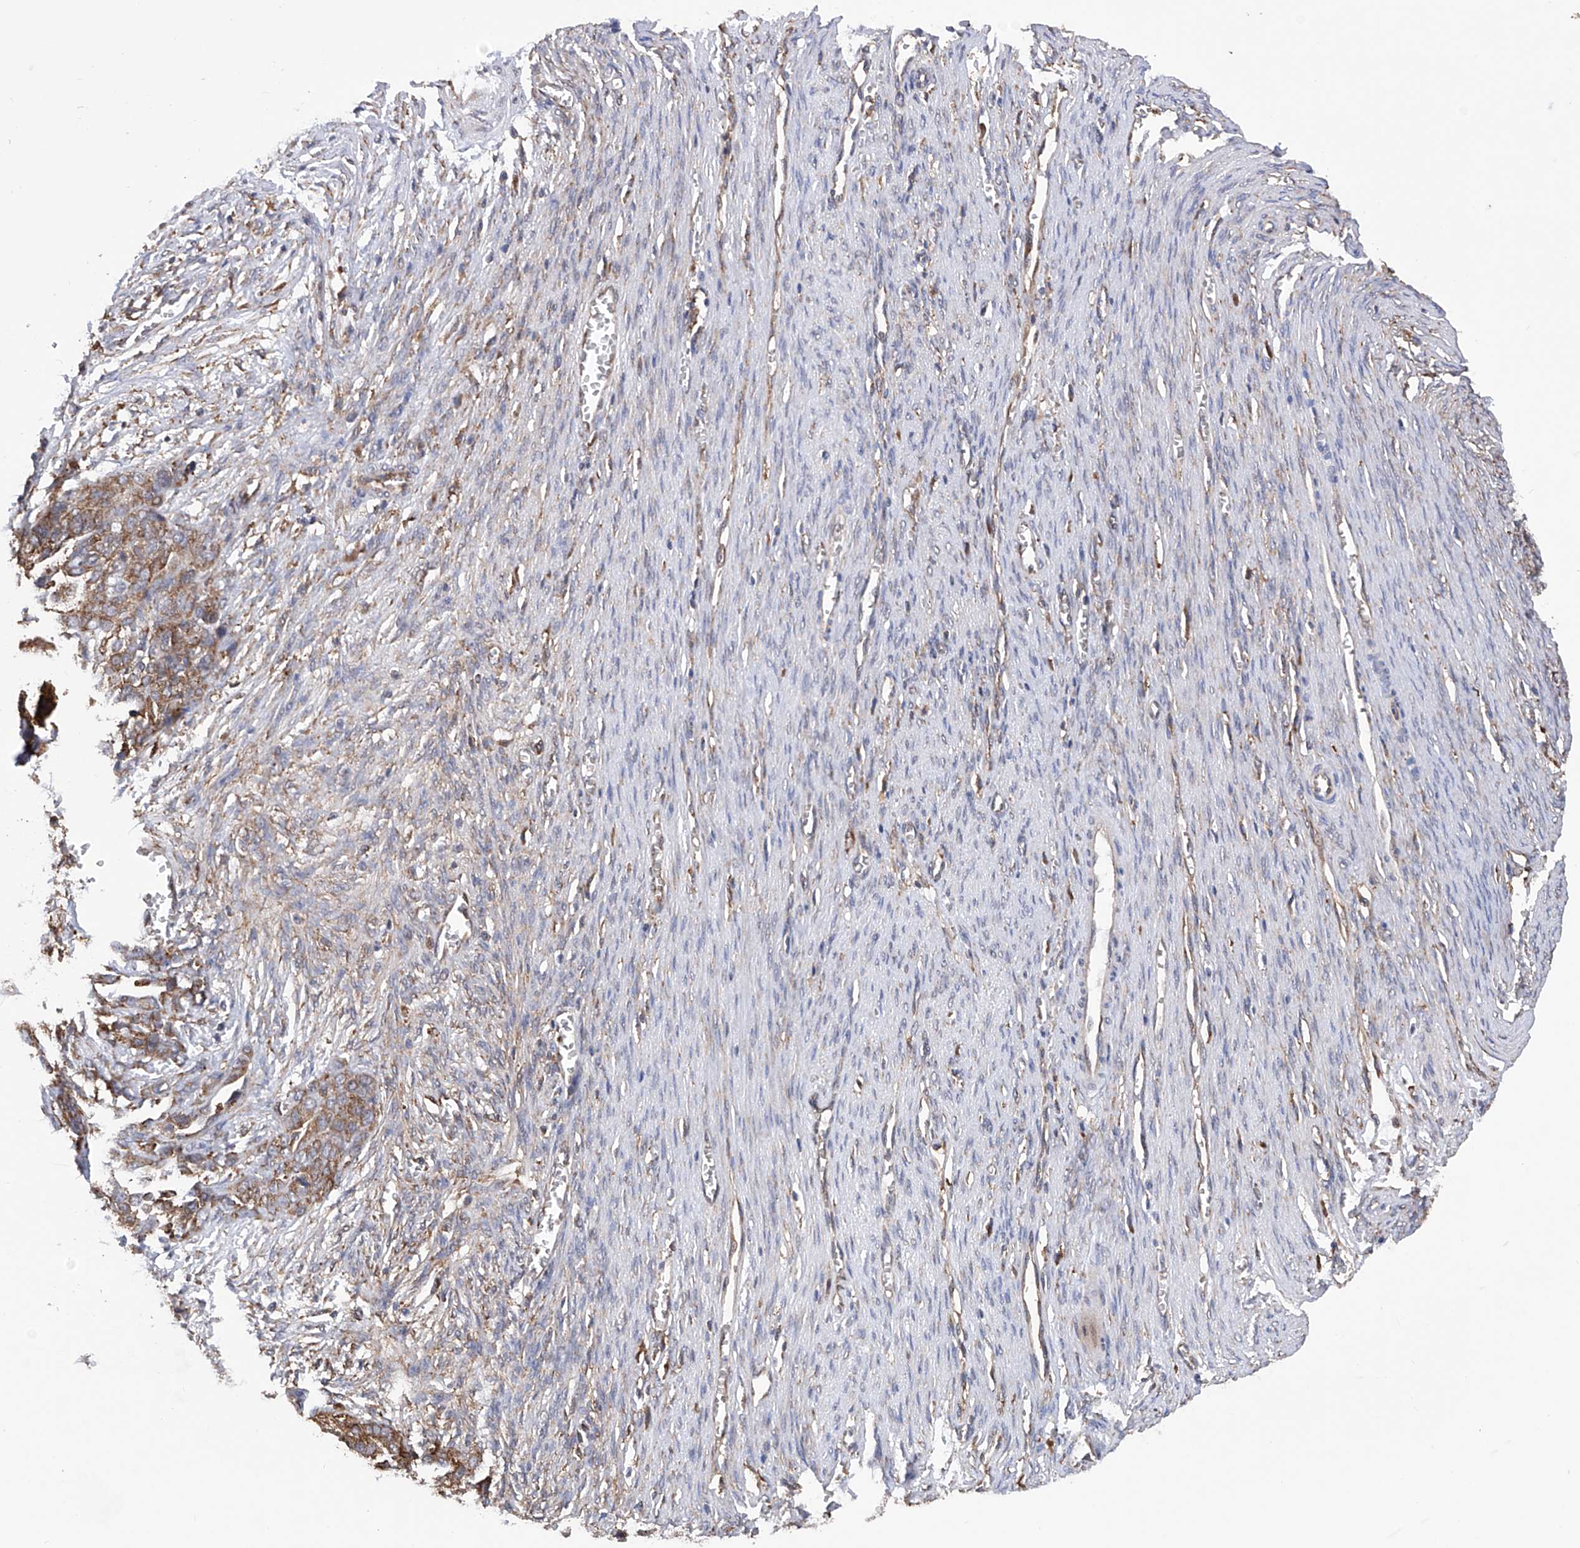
{"staining": {"intensity": "moderate", "quantity": ">75%", "location": "cytoplasmic/membranous"}, "tissue": "ovarian cancer", "cell_type": "Tumor cells", "image_type": "cancer", "snomed": [{"axis": "morphology", "description": "Cystadenocarcinoma, serous, NOS"}, {"axis": "topography", "description": "Ovary"}], "caption": "Human ovarian cancer stained with a protein marker shows moderate staining in tumor cells.", "gene": "DNAH8", "patient": {"sex": "female", "age": 44}}